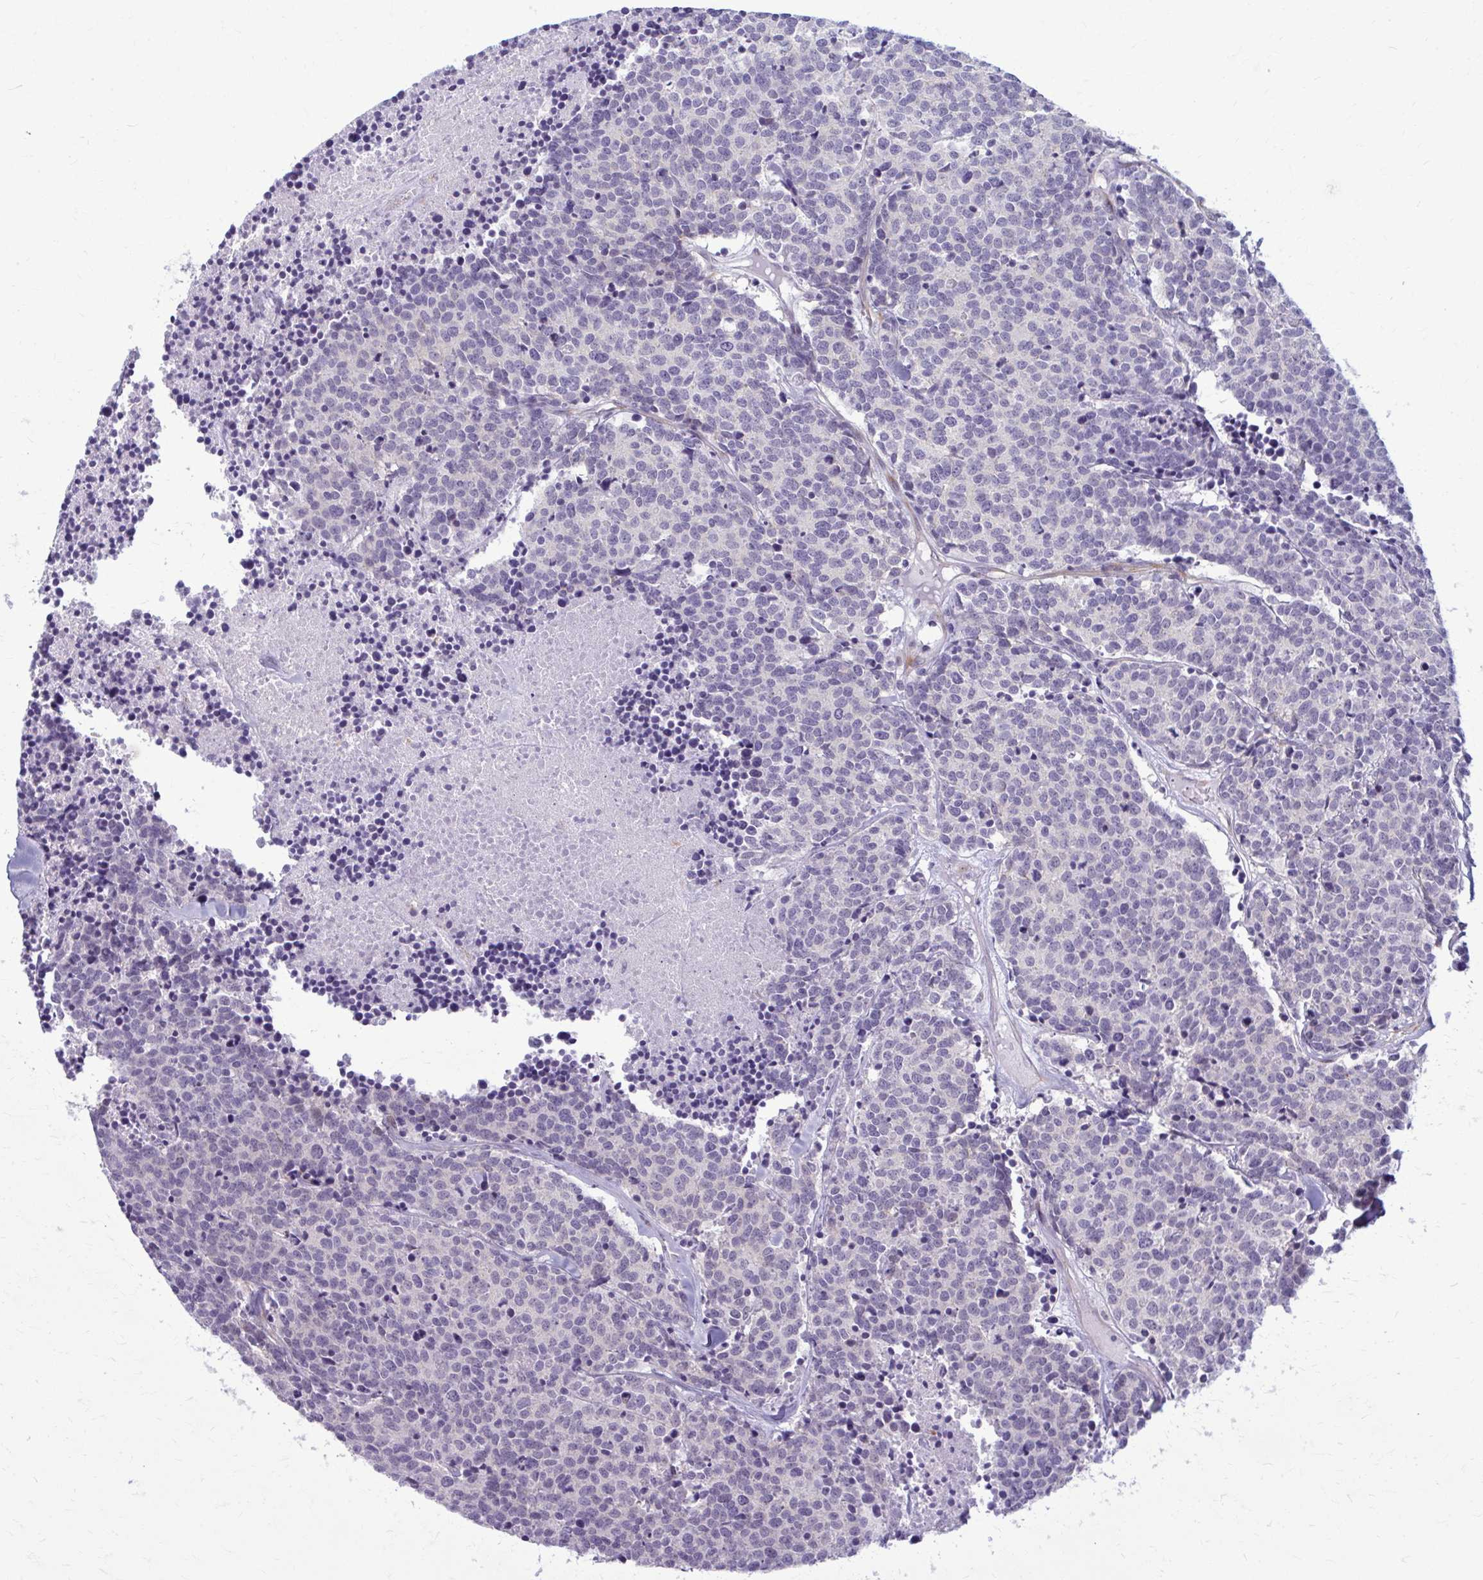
{"staining": {"intensity": "negative", "quantity": "none", "location": "none"}, "tissue": "carcinoid", "cell_type": "Tumor cells", "image_type": "cancer", "snomed": [{"axis": "morphology", "description": "Carcinoid, malignant, NOS"}, {"axis": "topography", "description": "Skin"}], "caption": "DAB (3,3'-diaminobenzidine) immunohistochemical staining of human carcinoid shows no significant expression in tumor cells.", "gene": "NUMBL", "patient": {"sex": "female", "age": 79}}